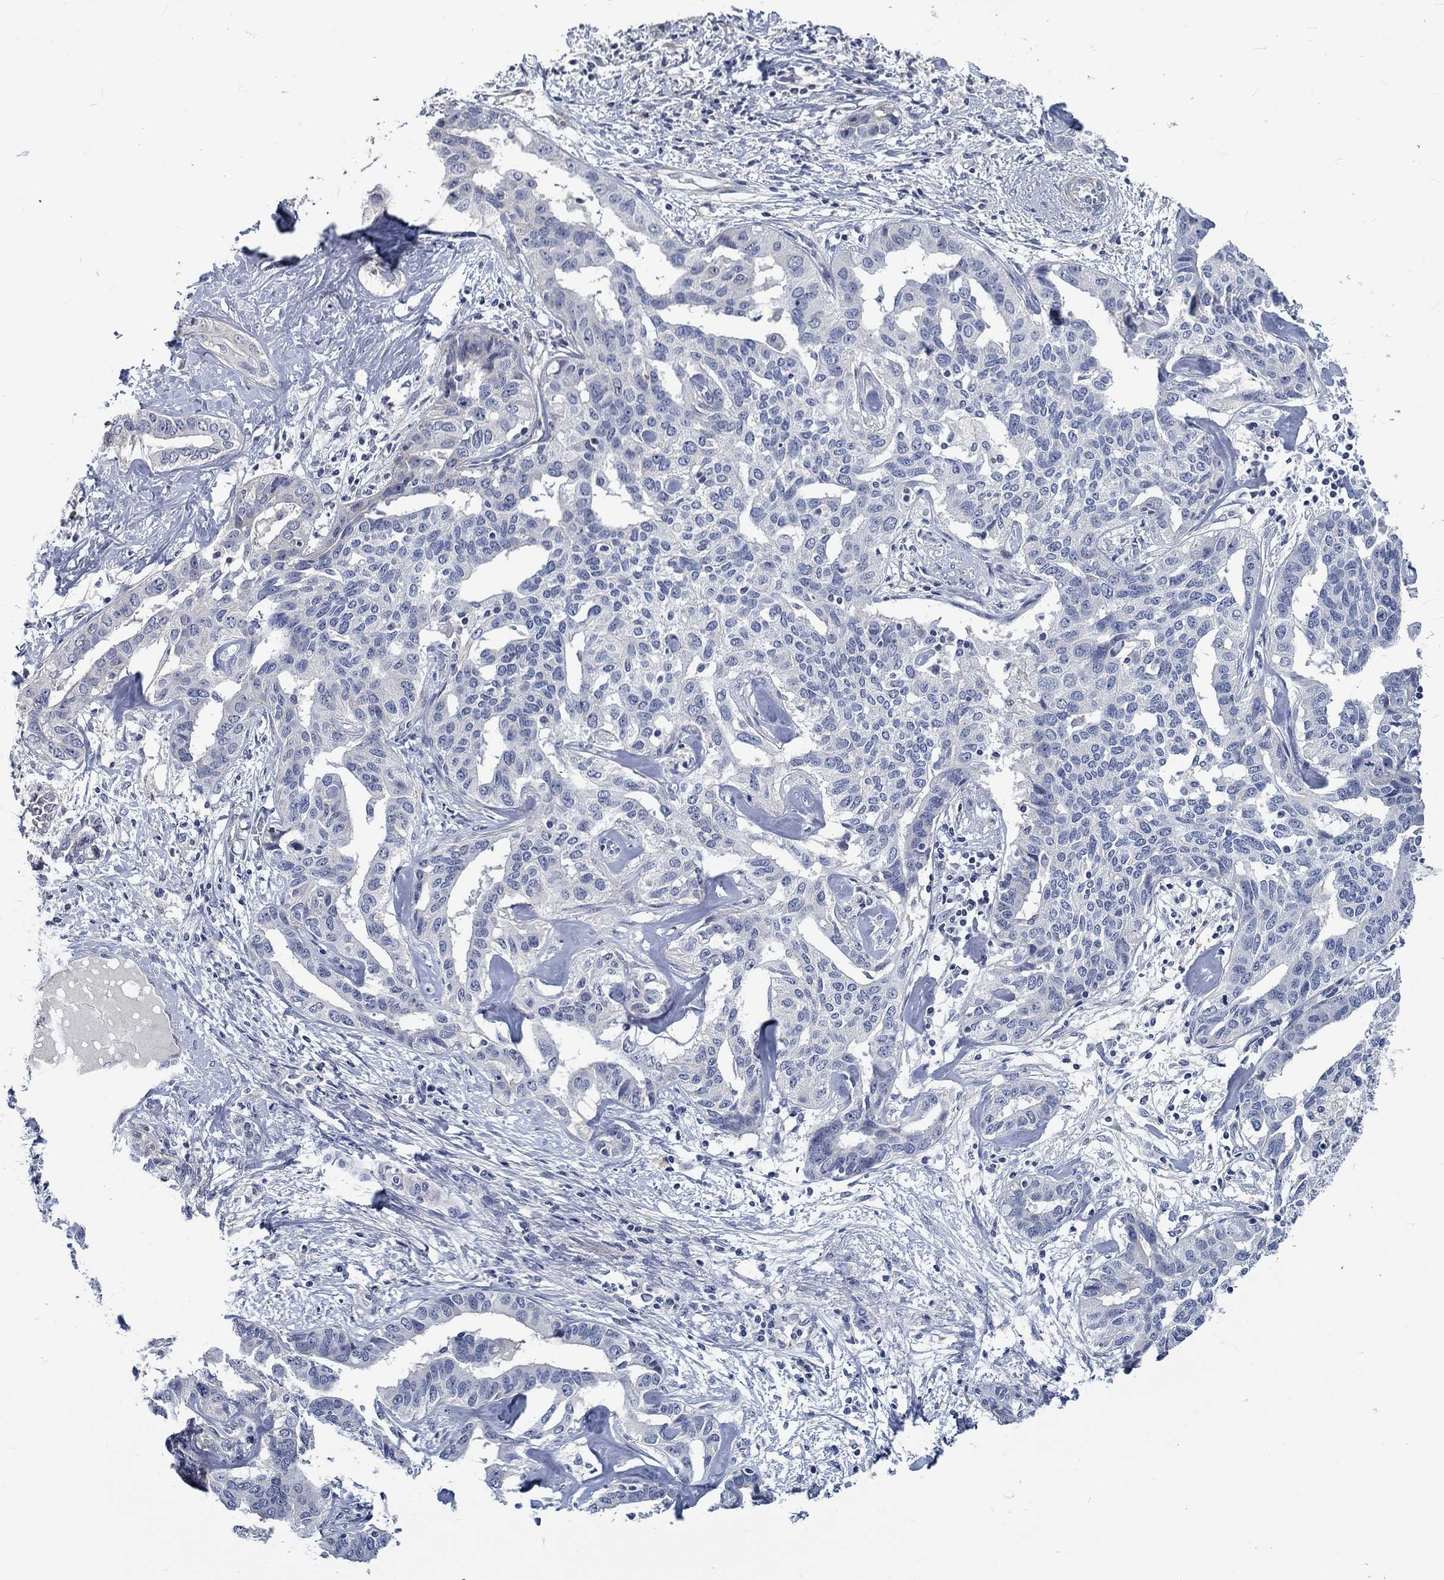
{"staining": {"intensity": "negative", "quantity": "none", "location": "none"}, "tissue": "liver cancer", "cell_type": "Tumor cells", "image_type": "cancer", "snomed": [{"axis": "morphology", "description": "Cholangiocarcinoma"}, {"axis": "topography", "description": "Liver"}], "caption": "Tumor cells are negative for brown protein staining in liver cancer. The staining is performed using DAB brown chromogen with nuclei counter-stained in using hematoxylin.", "gene": "MYBPC1", "patient": {"sex": "male", "age": 59}}